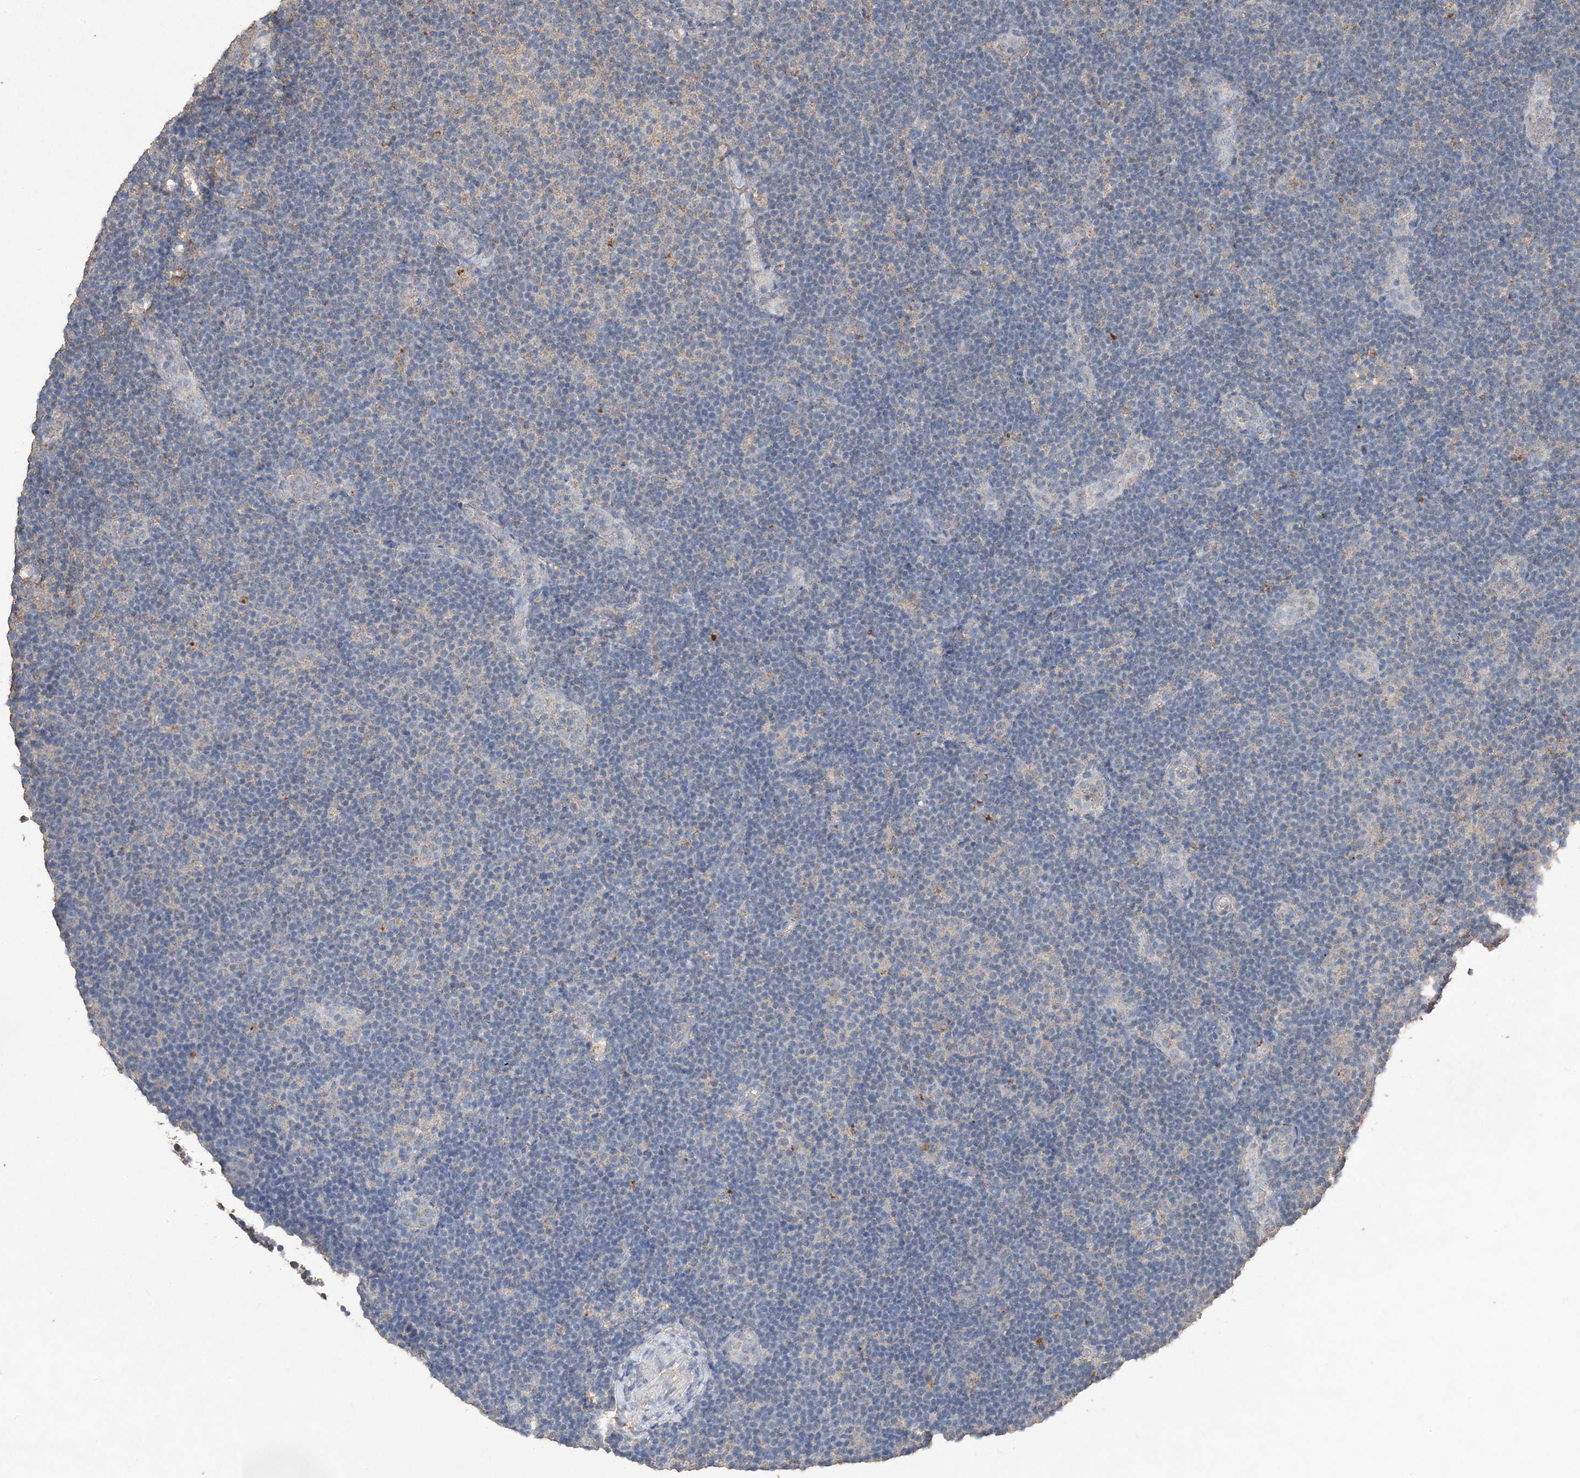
{"staining": {"intensity": "weak", "quantity": "<25%", "location": "cytoplasmic/membranous"}, "tissue": "lymphoma", "cell_type": "Tumor cells", "image_type": "cancer", "snomed": [{"axis": "morphology", "description": "Malignant lymphoma, non-Hodgkin's type, Low grade"}, {"axis": "topography", "description": "Lymph node"}], "caption": "A photomicrograph of malignant lymphoma, non-Hodgkin's type (low-grade) stained for a protein shows no brown staining in tumor cells.", "gene": "FCN3", "patient": {"sex": "male", "age": 83}}